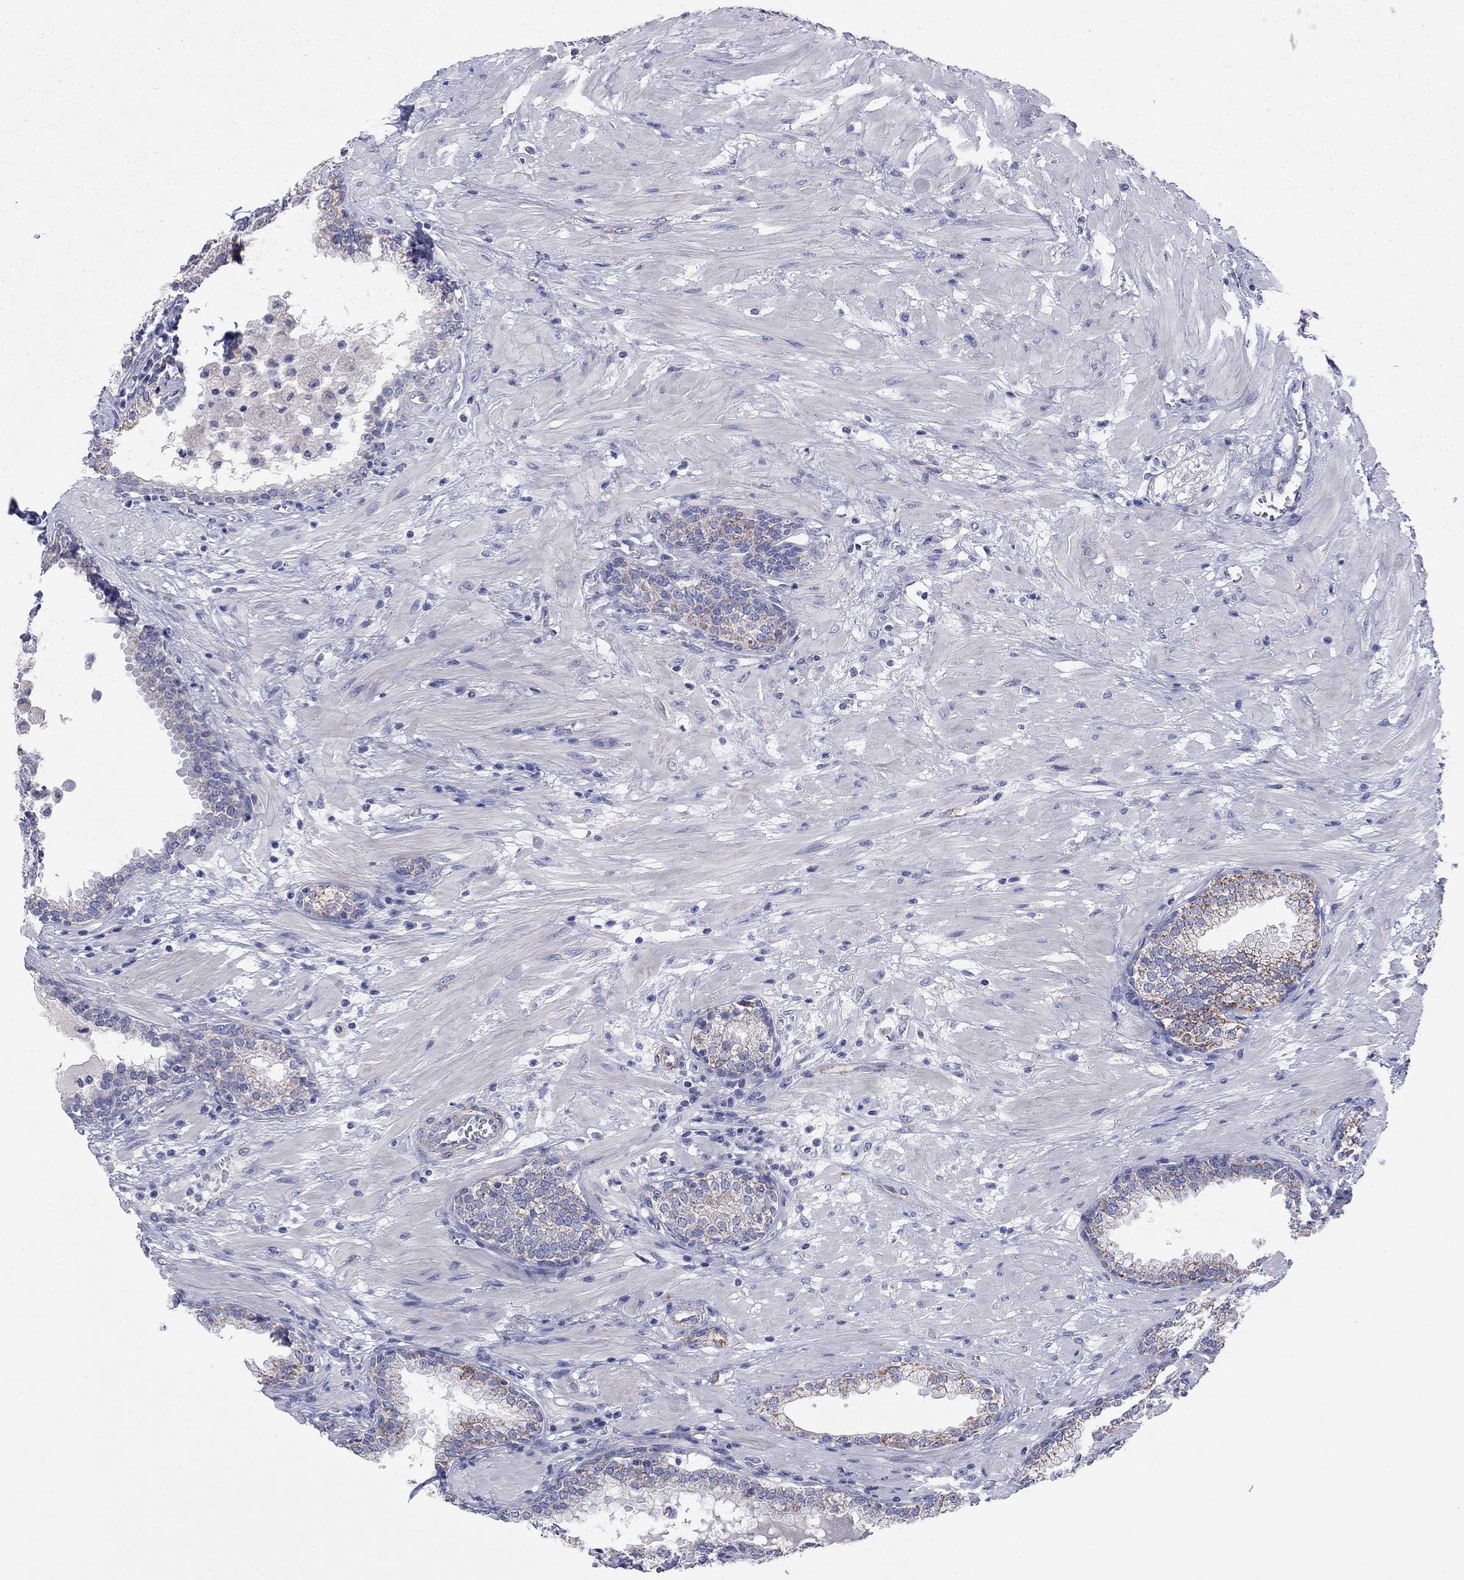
{"staining": {"intensity": "strong", "quantity": "<25%", "location": "cytoplasmic/membranous"}, "tissue": "prostate", "cell_type": "Glandular cells", "image_type": "normal", "snomed": [{"axis": "morphology", "description": "Normal tissue, NOS"}, {"axis": "topography", "description": "Prostate"}], "caption": "The photomicrograph shows immunohistochemical staining of unremarkable prostate. There is strong cytoplasmic/membranous expression is present in about <25% of glandular cells.", "gene": "MGST3", "patient": {"sex": "male", "age": 64}}